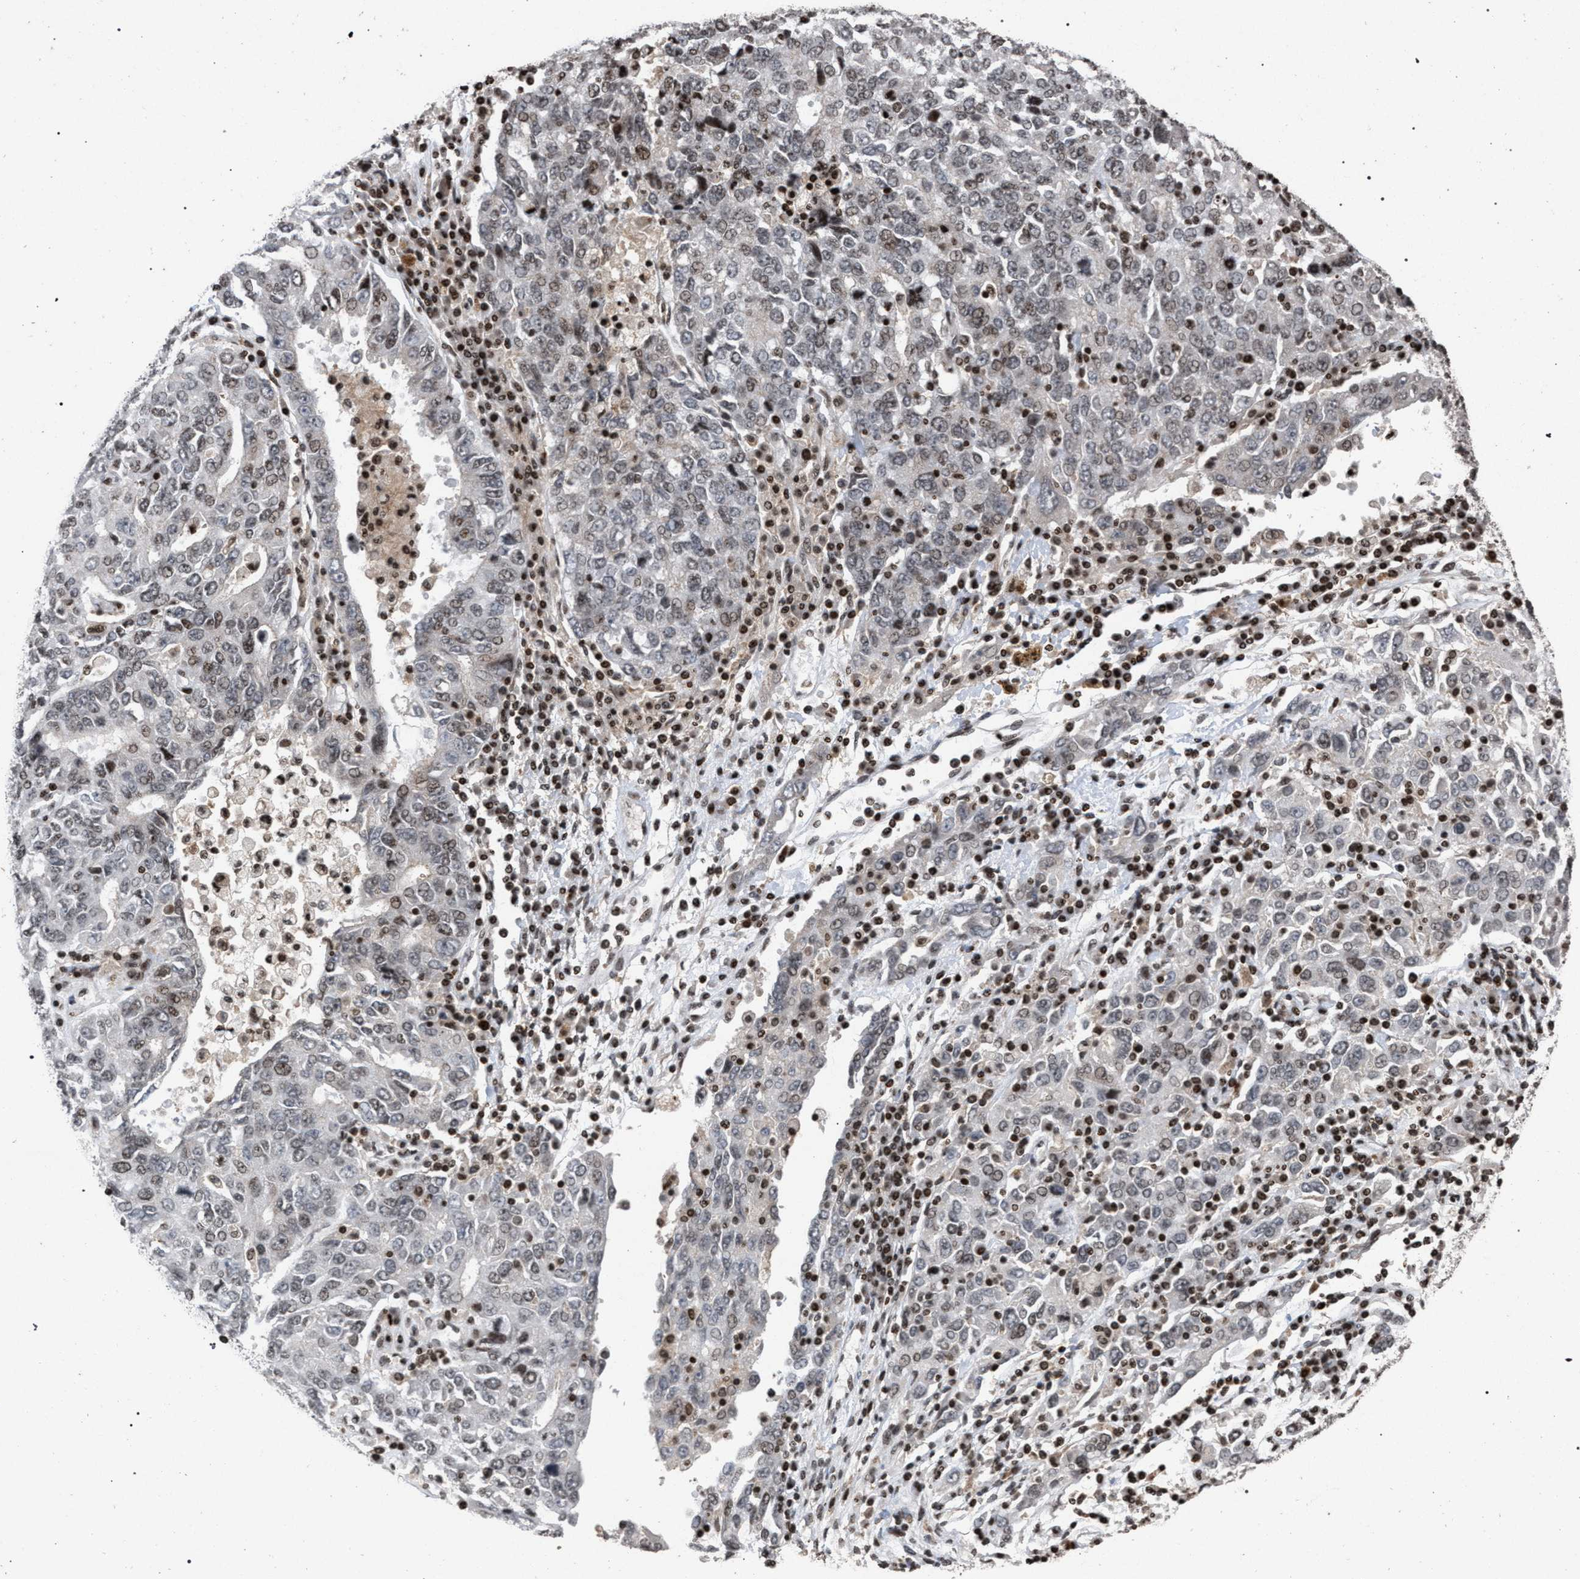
{"staining": {"intensity": "weak", "quantity": "25%-75%", "location": "nuclear"}, "tissue": "ovarian cancer", "cell_type": "Tumor cells", "image_type": "cancer", "snomed": [{"axis": "morphology", "description": "Carcinoma, endometroid"}, {"axis": "topography", "description": "Ovary"}], "caption": "High-power microscopy captured an immunohistochemistry (IHC) micrograph of ovarian cancer, revealing weak nuclear positivity in approximately 25%-75% of tumor cells.", "gene": "FOXD3", "patient": {"sex": "female", "age": 62}}